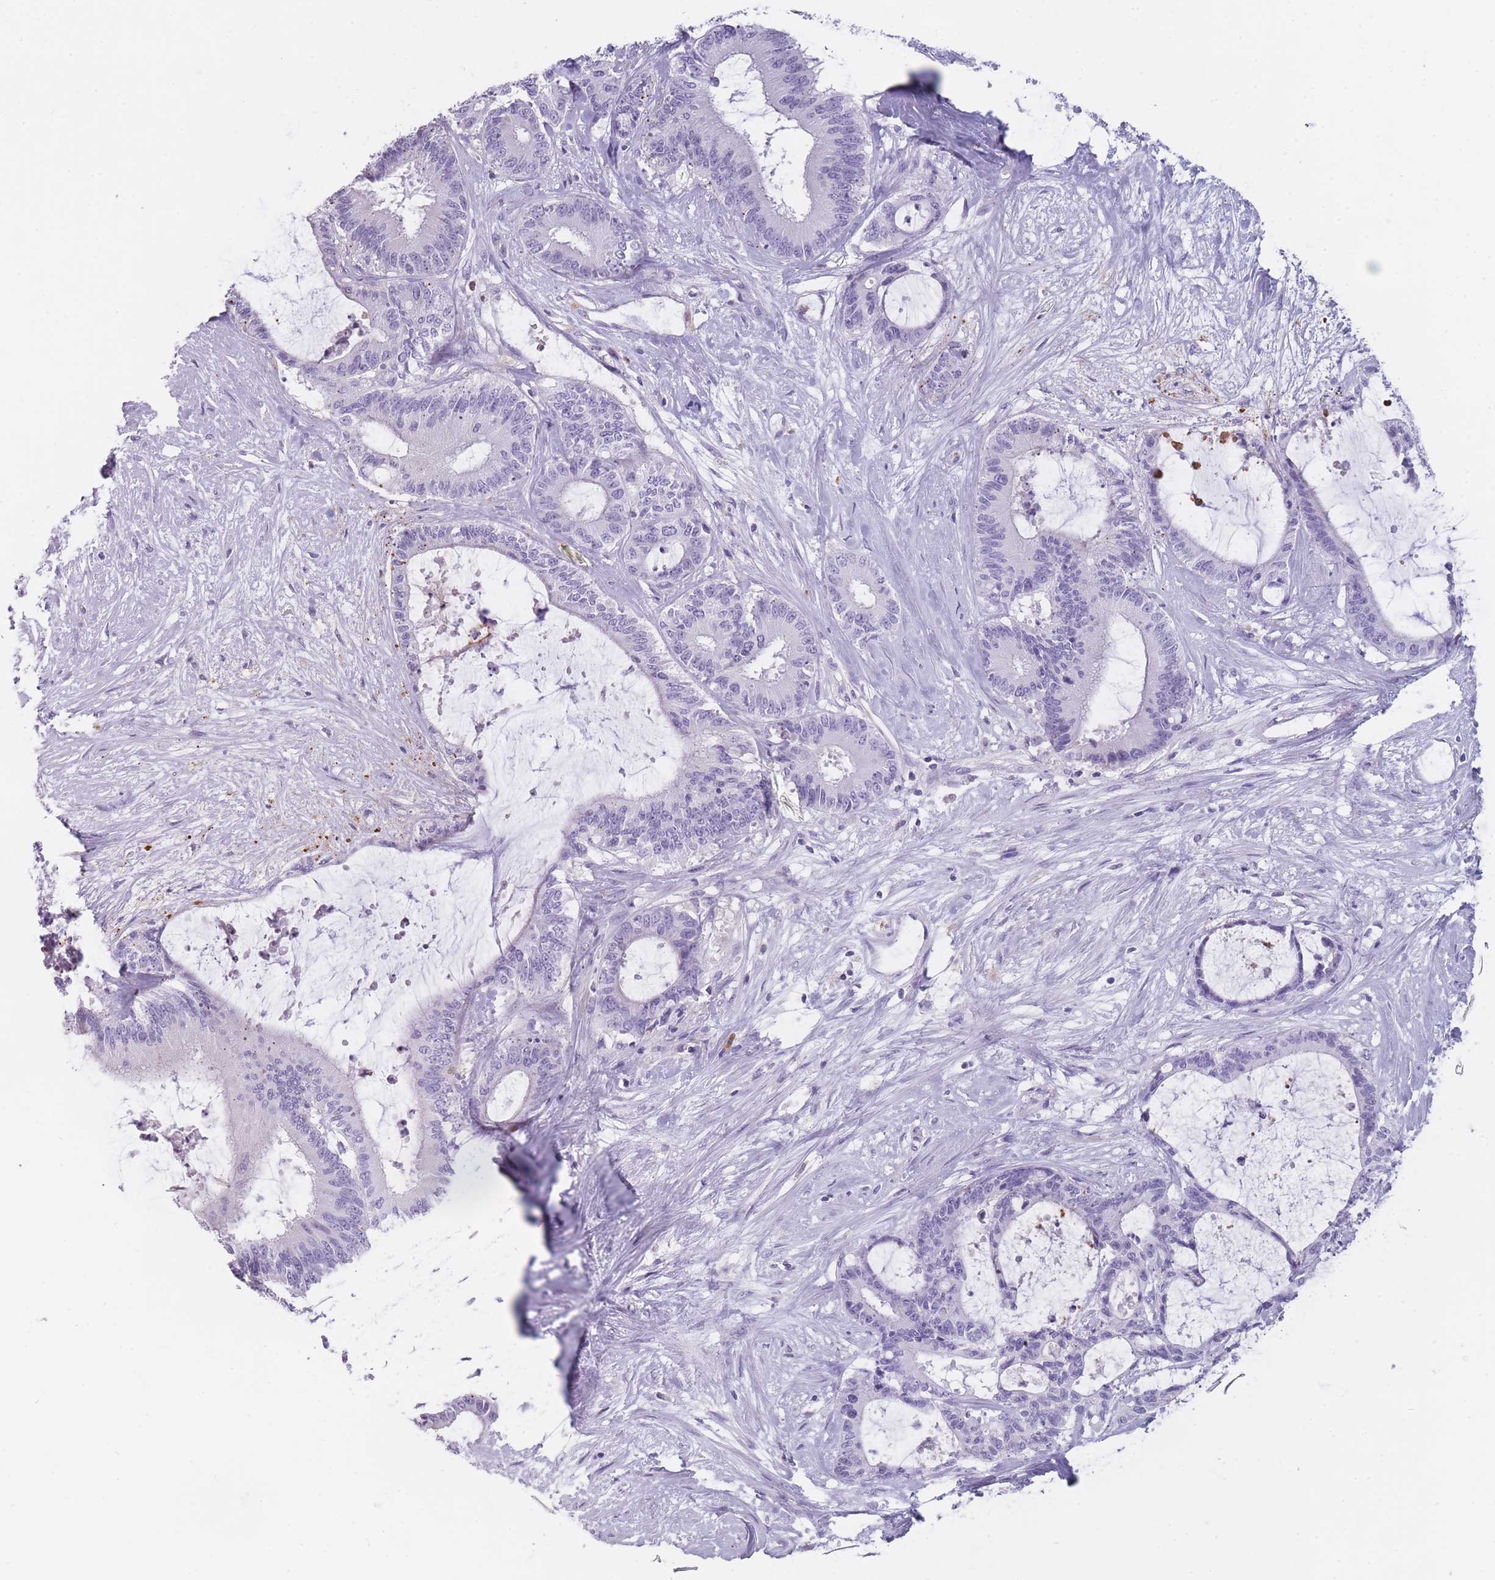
{"staining": {"intensity": "negative", "quantity": "none", "location": "none"}, "tissue": "liver cancer", "cell_type": "Tumor cells", "image_type": "cancer", "snomed": [{"axis": "morphology", "description": "Normal tissue, NOS"}, {"axis": "morphology", "description": "Cholangiocarcinoma"}, {"axis": "topography", "description": "Liver"}, {"axis": "topography", "description": "Peripheral nerve tissue"}], "caption": "Histopathology image shows no significant protein positivity in tumor cells of liver cholangiocarcinoma.", "gene": "CR1L", "patient": {"sex": "female", "age": 73}}